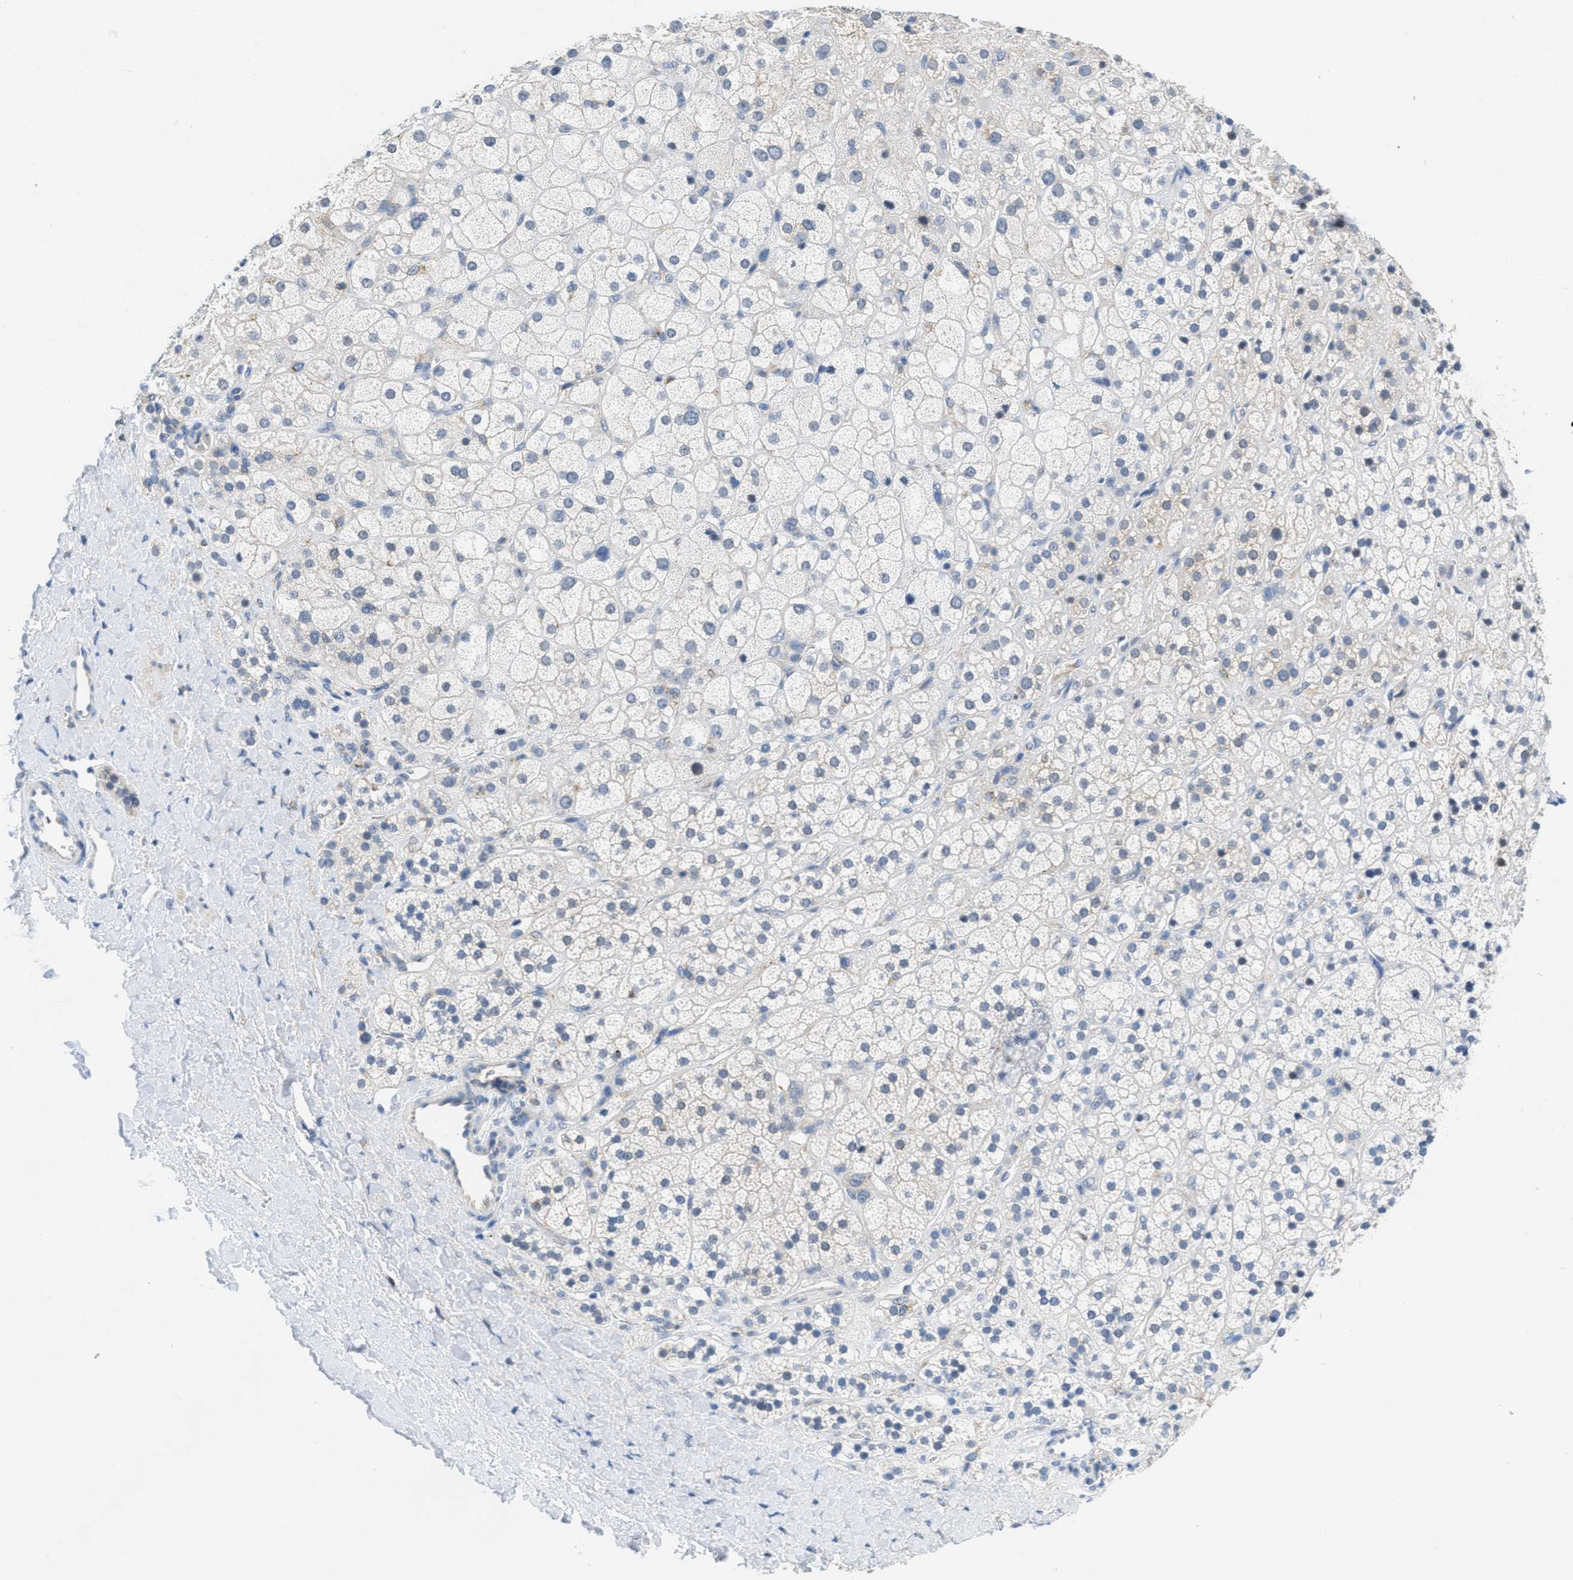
{"staining": {"intensity": "weak", "quantity": "<25%", "location": "cytoplasmic/membranous"}, "tissue": "adrenal gland", "cell_type": "Glandular cells", "image_type": "normal", "snomed": [{"axis": "morphology", "description": "Normal tissue, NOS"}, {"axis": "topography", "description": "Adrenal gland"}], "caption": "A histopathology image of adrenal gland stained for a protein exhibits no brown staining in glandular cells. The staining was performed using DAB (3,3'-diaminobenzidine) to visualize the protein expression in brown, while the nuclei were stained in blue with hematoxylin (Magnification: 20x).", "gene": "PTDSS1", "patient": {"sex": "male", "age": 56}}